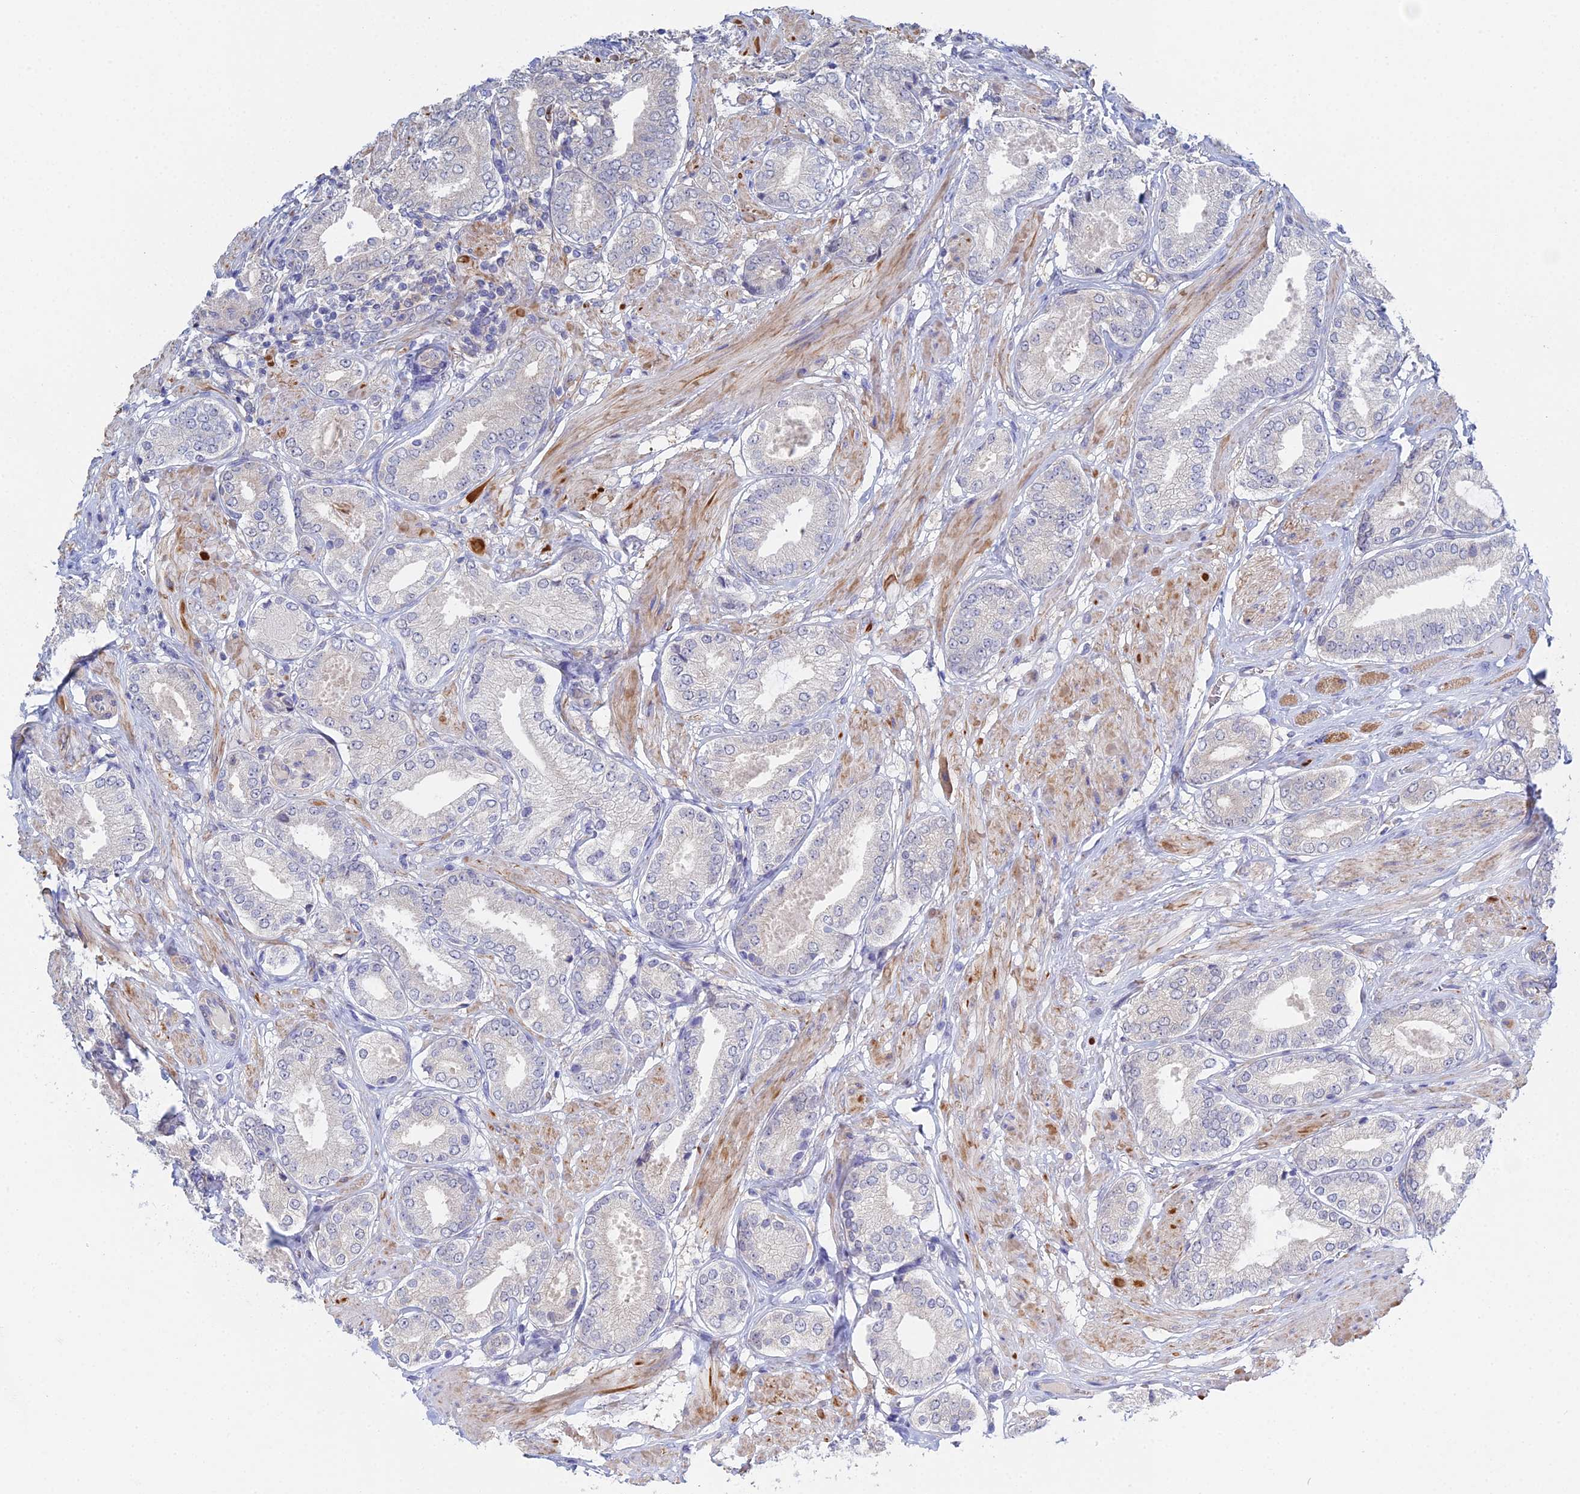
{"staining": {"intensity": "negative", "quantity": "none", "location": "none"}, "tissue": "prostate cancer", "cell_type": "Tumor cells", "image_type": "cancer", "snomed": [{"axis": "morphology", "description": "Adenocarcinoma, High grade"}, {"axis": "topography", "description": "Prostate and seminal vesicle, NOS"}], "caption": "Histopathology image shows no protein expression in tumor cells of prostate cancer (adenocarcinoma (high-grade)) tissue. Nuclei are stained in blue.", "gene": "DNAH14", "patient": {"sex": "male", "age": 64}}